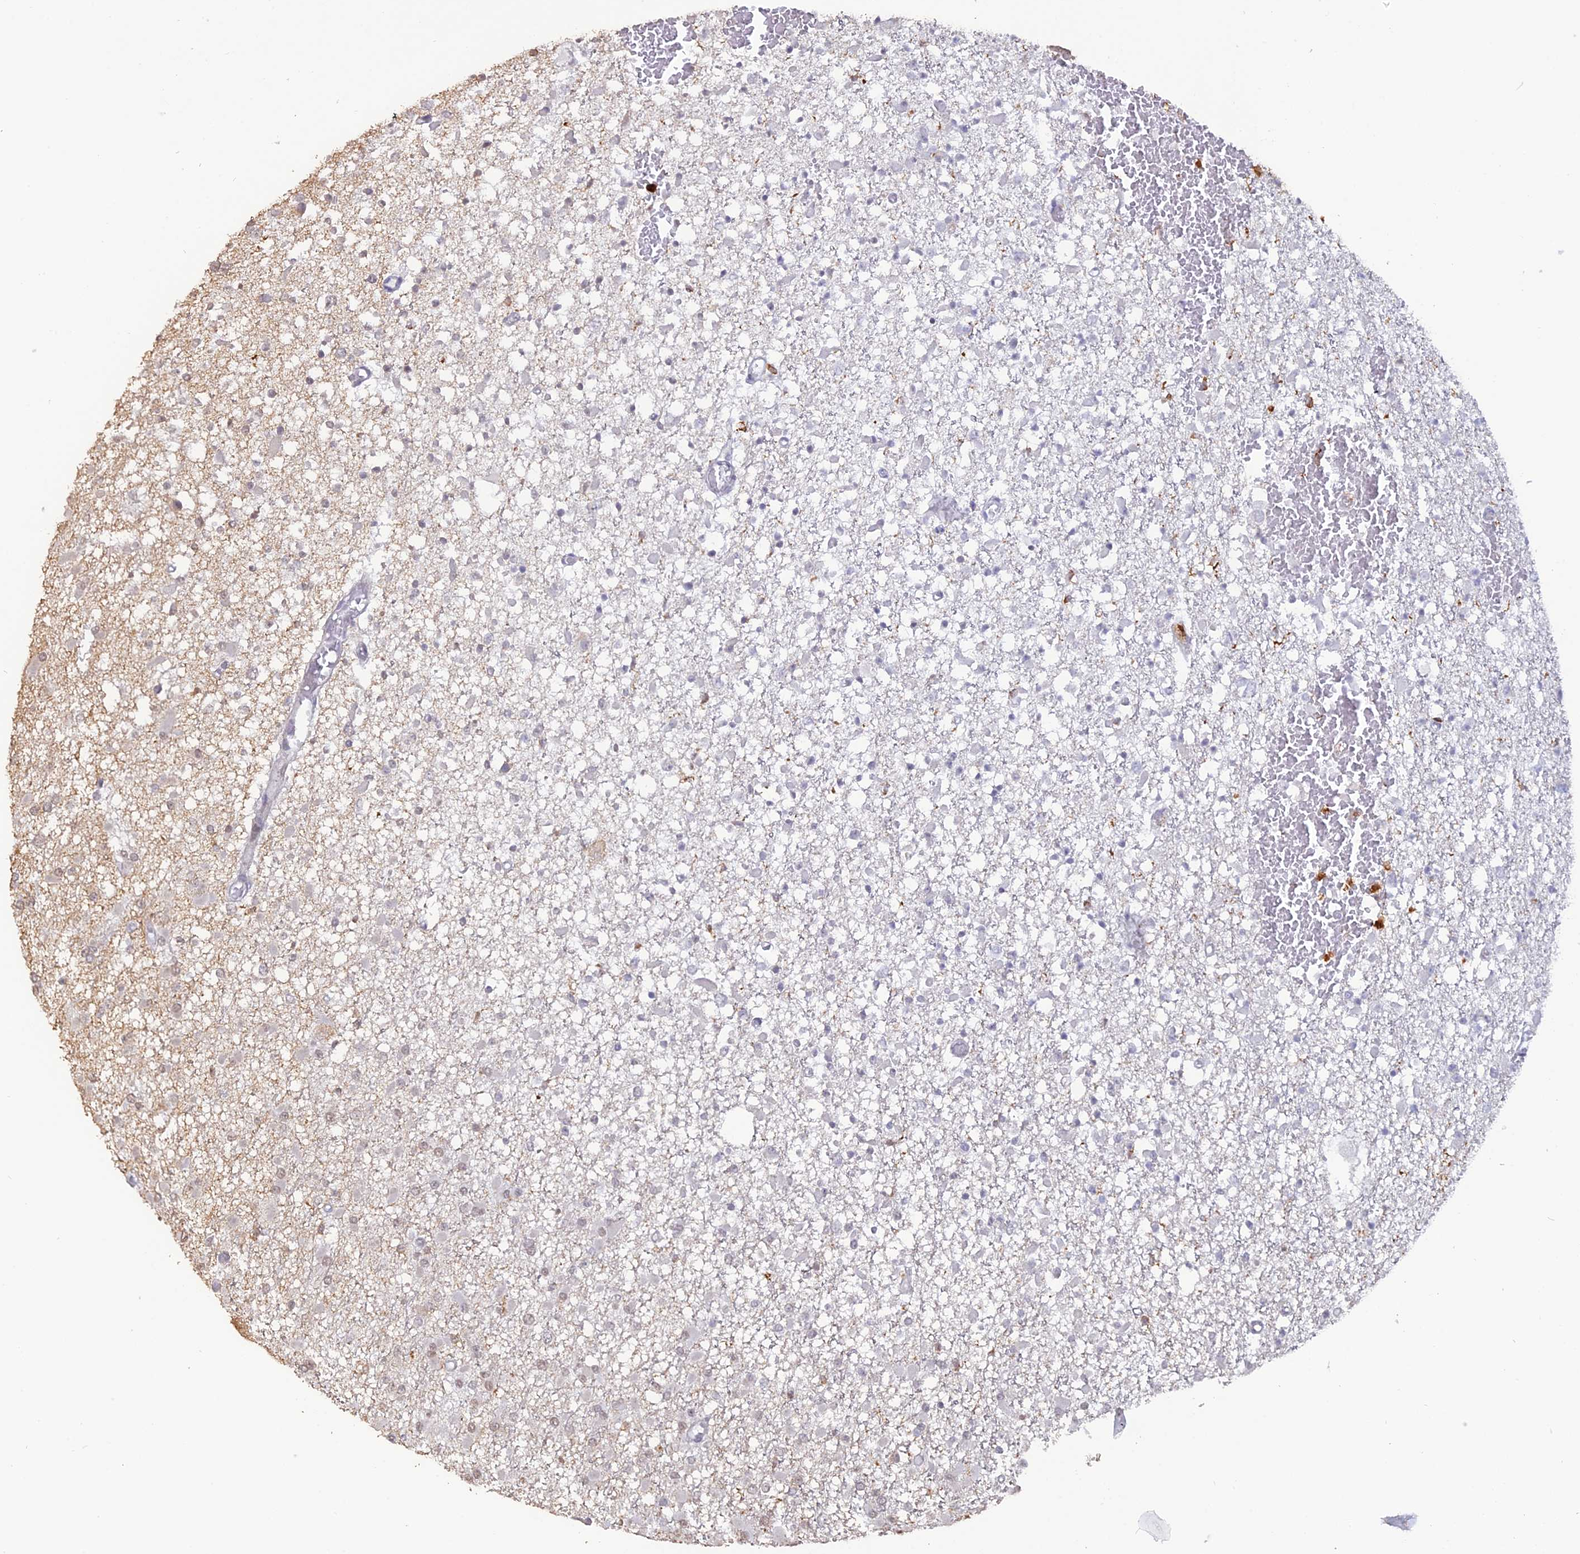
{"staining": {"intensity": "negative", "quantity": "none", "location": "none"}, "tissue": "glioma", "cell_type": "Tumor cells", "image_type": "cancer", "snomed": [{"axis": "morphology", "description": "Glioma, malignant, Low grade"}, {"axis": "topography", "description": "Brain"}], "caption": "High power microscopy micrograph of an IHC image of glioma, revealing no significant positivity in tumor cells.", "gene": "APOBR", "patient": {"sex": "female", "age": 22}}